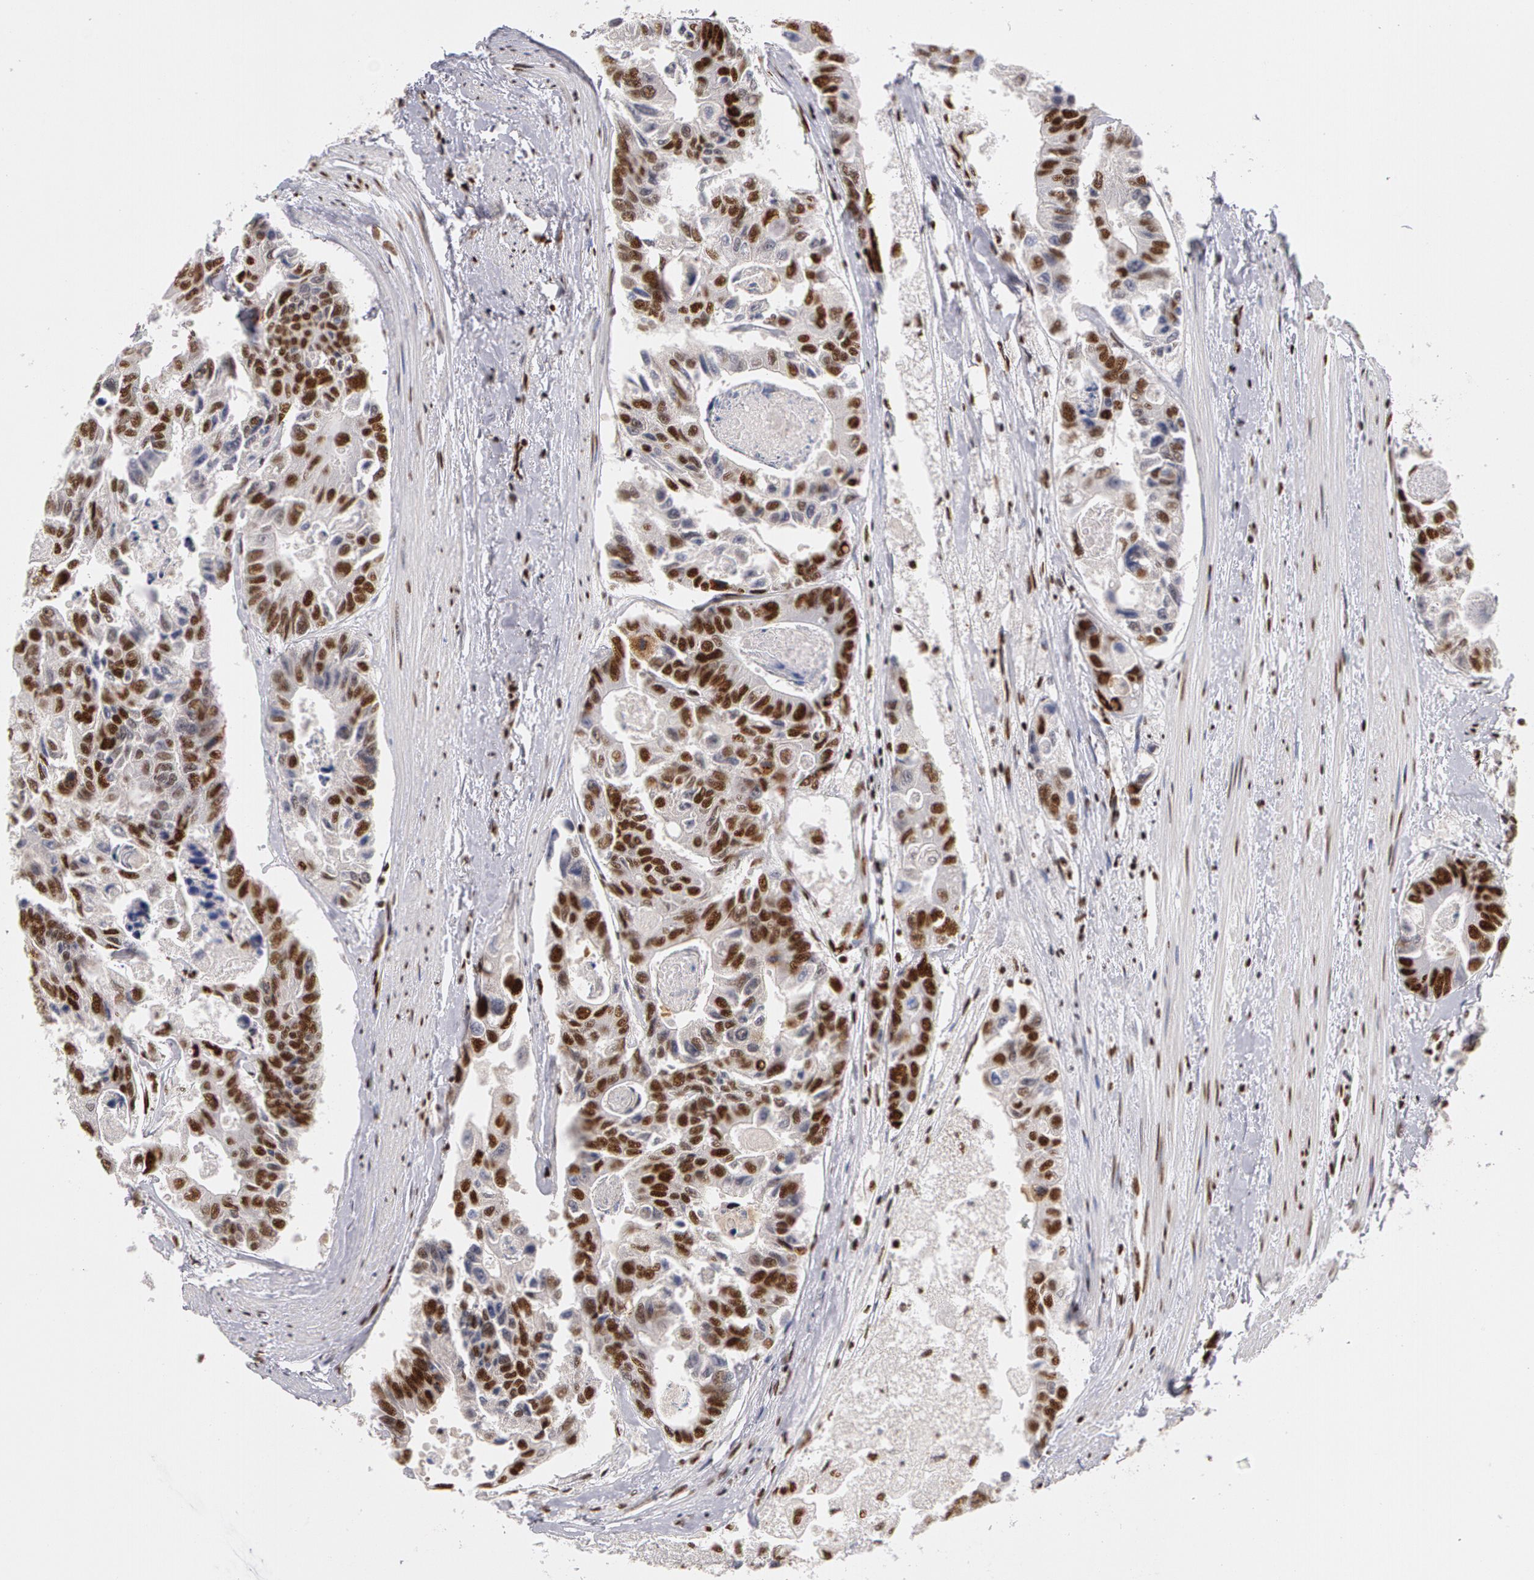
{"staining": {"intensity": "strong", "quantity": ">75%", "location": "nuclear"}, "tissue": "colorectal cancer", "cell_type": "Tumor cells", "image_type": "cancer", "snomed": [{"axis": "morphology", "description": "Adenocarcinoma, NOS"}, {"axis": "topography", "description": "Colon"}], "caption": "Immunohistochemistry image of human colorectal cancer (adenocarcinoma) stained for a protein (brown), which displays high levels of strong nuclear positivity in about >75% of tumor cells.", "gene": "PNN", "patient": {"sex": "female", "age": 86}}